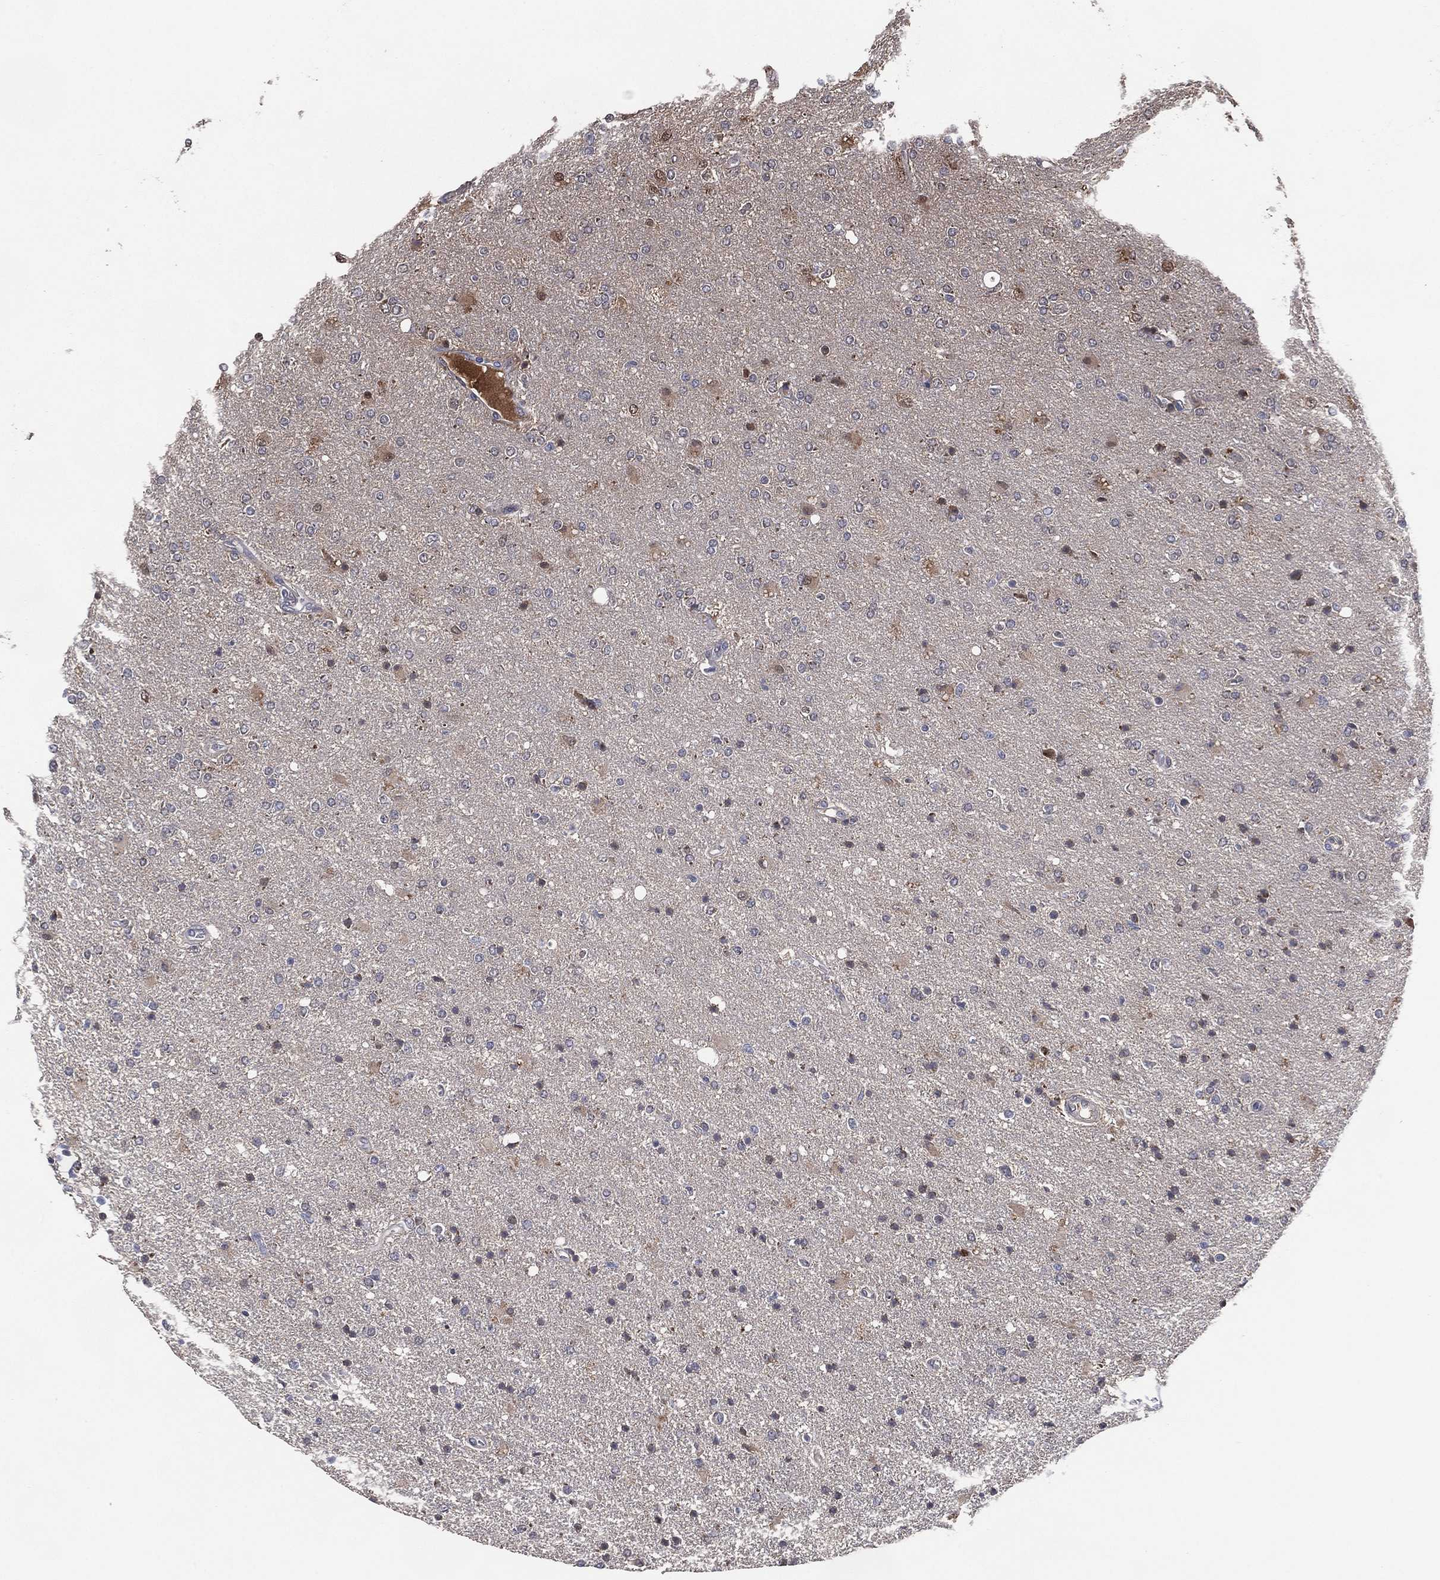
{"staining": {"intensity": "moderate", "quantity": "<25%", "location": "cytoplasmic/membranous"}, "tissue": "glioma", "cell_type": "Tumor cells", "image_type": "cancer", "snomed": [{"axis": "morphology", "description": "Glioma, malignant, High grade"}, {"axis": "topography", "description": "Cerebral cortex"}], "caption": "High-grade glioma (malignant) stained for a protein demonstrates moderate cytoplasmic/membranous positivity in tumor cells.", "gene": "AK1", "patient": {"sex": "male", "age": 70}}